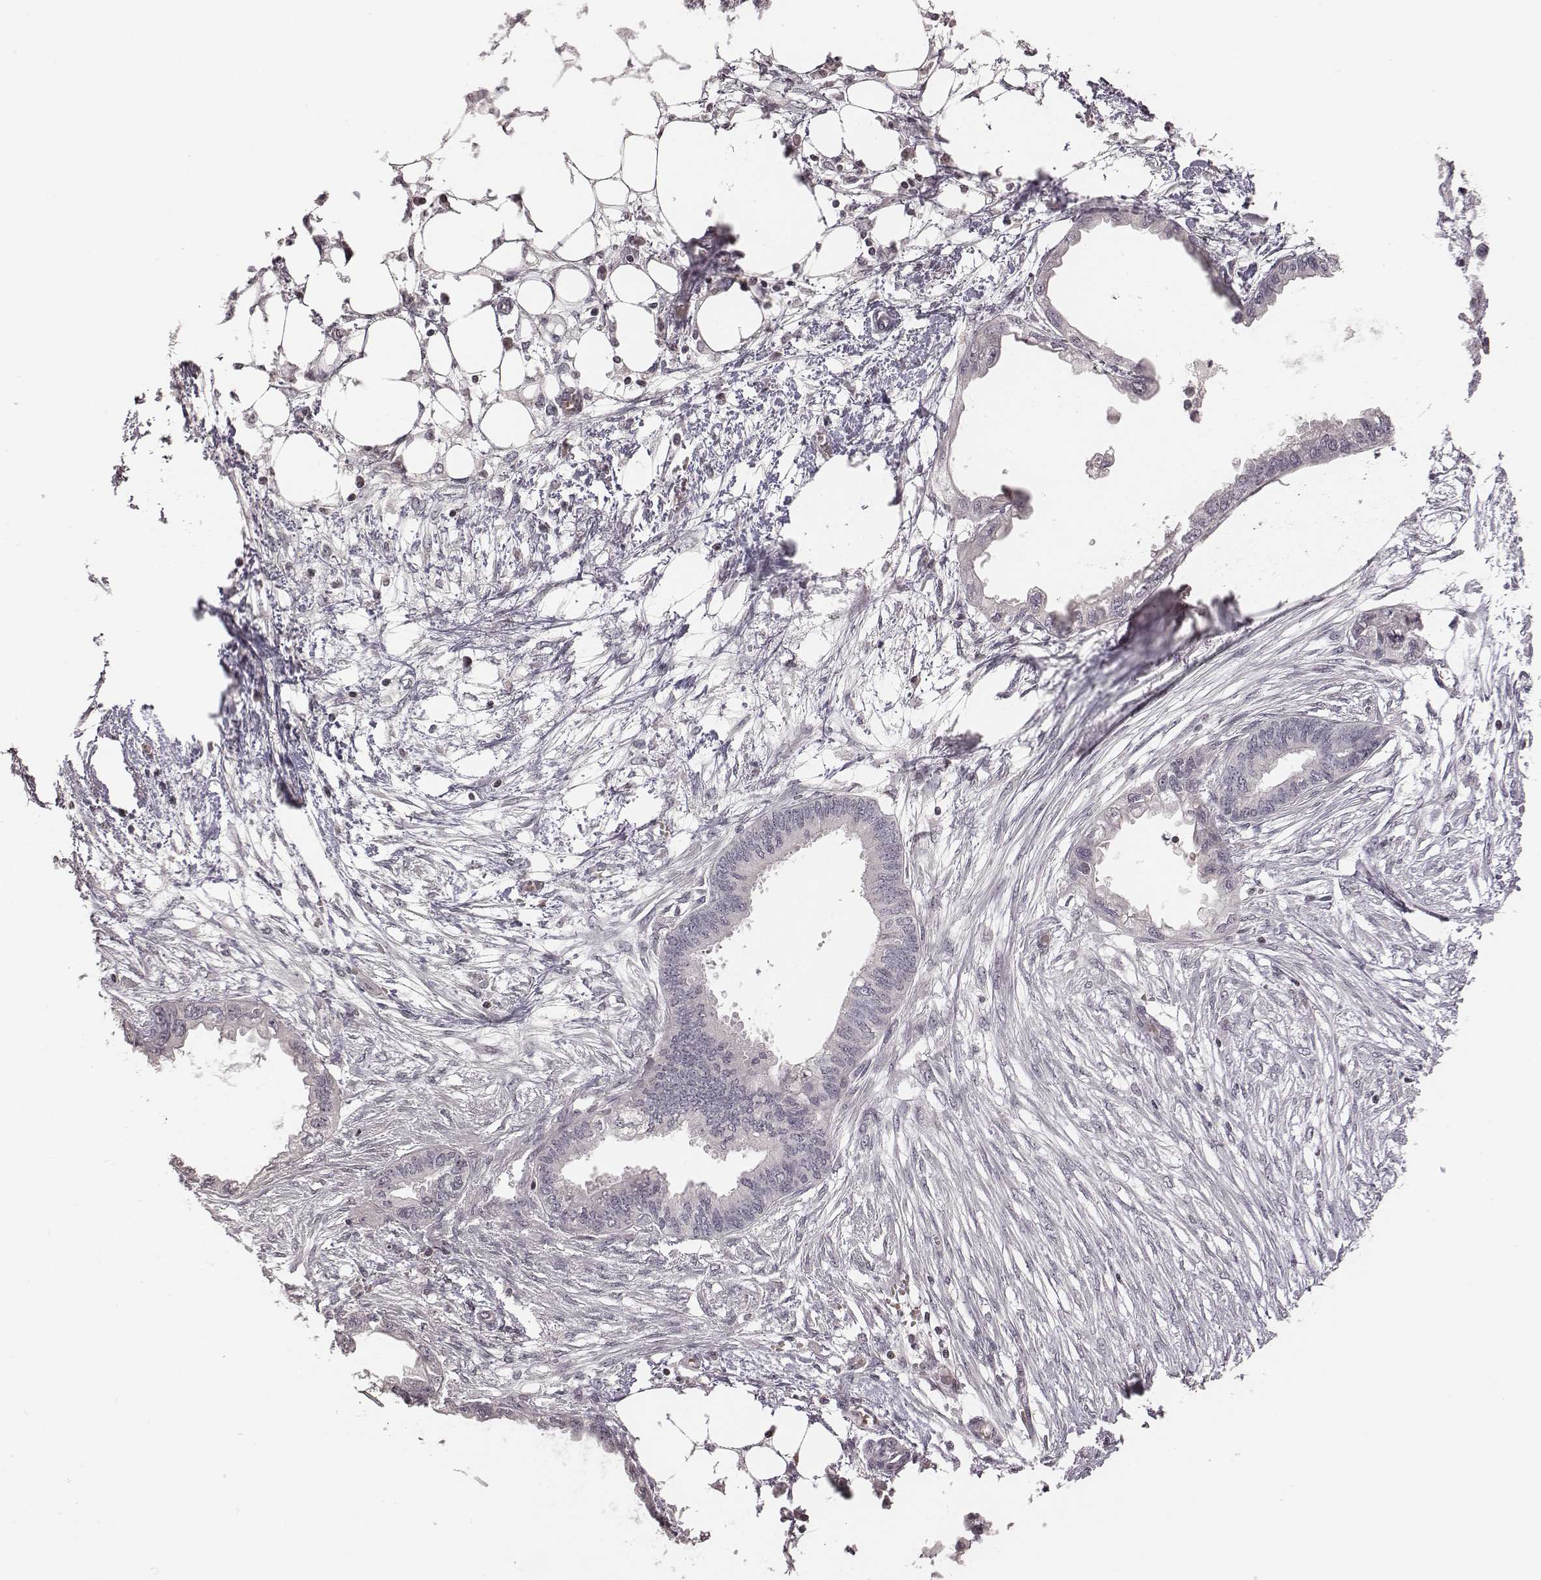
{"staining": {"intensity": "negative", "quantity": "none", "location": "none"}, "tissue": "endometrial cancer", "cell_type": "Tumor cells", "image_type": "cancer", "snomed": [{"axis": "morphology", "description": "Adenocarcinoma, NOS"}, {"axis": "morphology", "description": "Adenocarcinoma, metastatic, NOS"}, {"axis": "topography", "description": "Adipose tissue"}, {"axis": "topography", "description": "Endometrium"}], "caption": "A micrograph of endometrial adenocarcinoma stained for a protein demonstrates no brown staining in tumor cells.", "gene": "GRM4", "patient": {"sex": "female", "age": 67}}